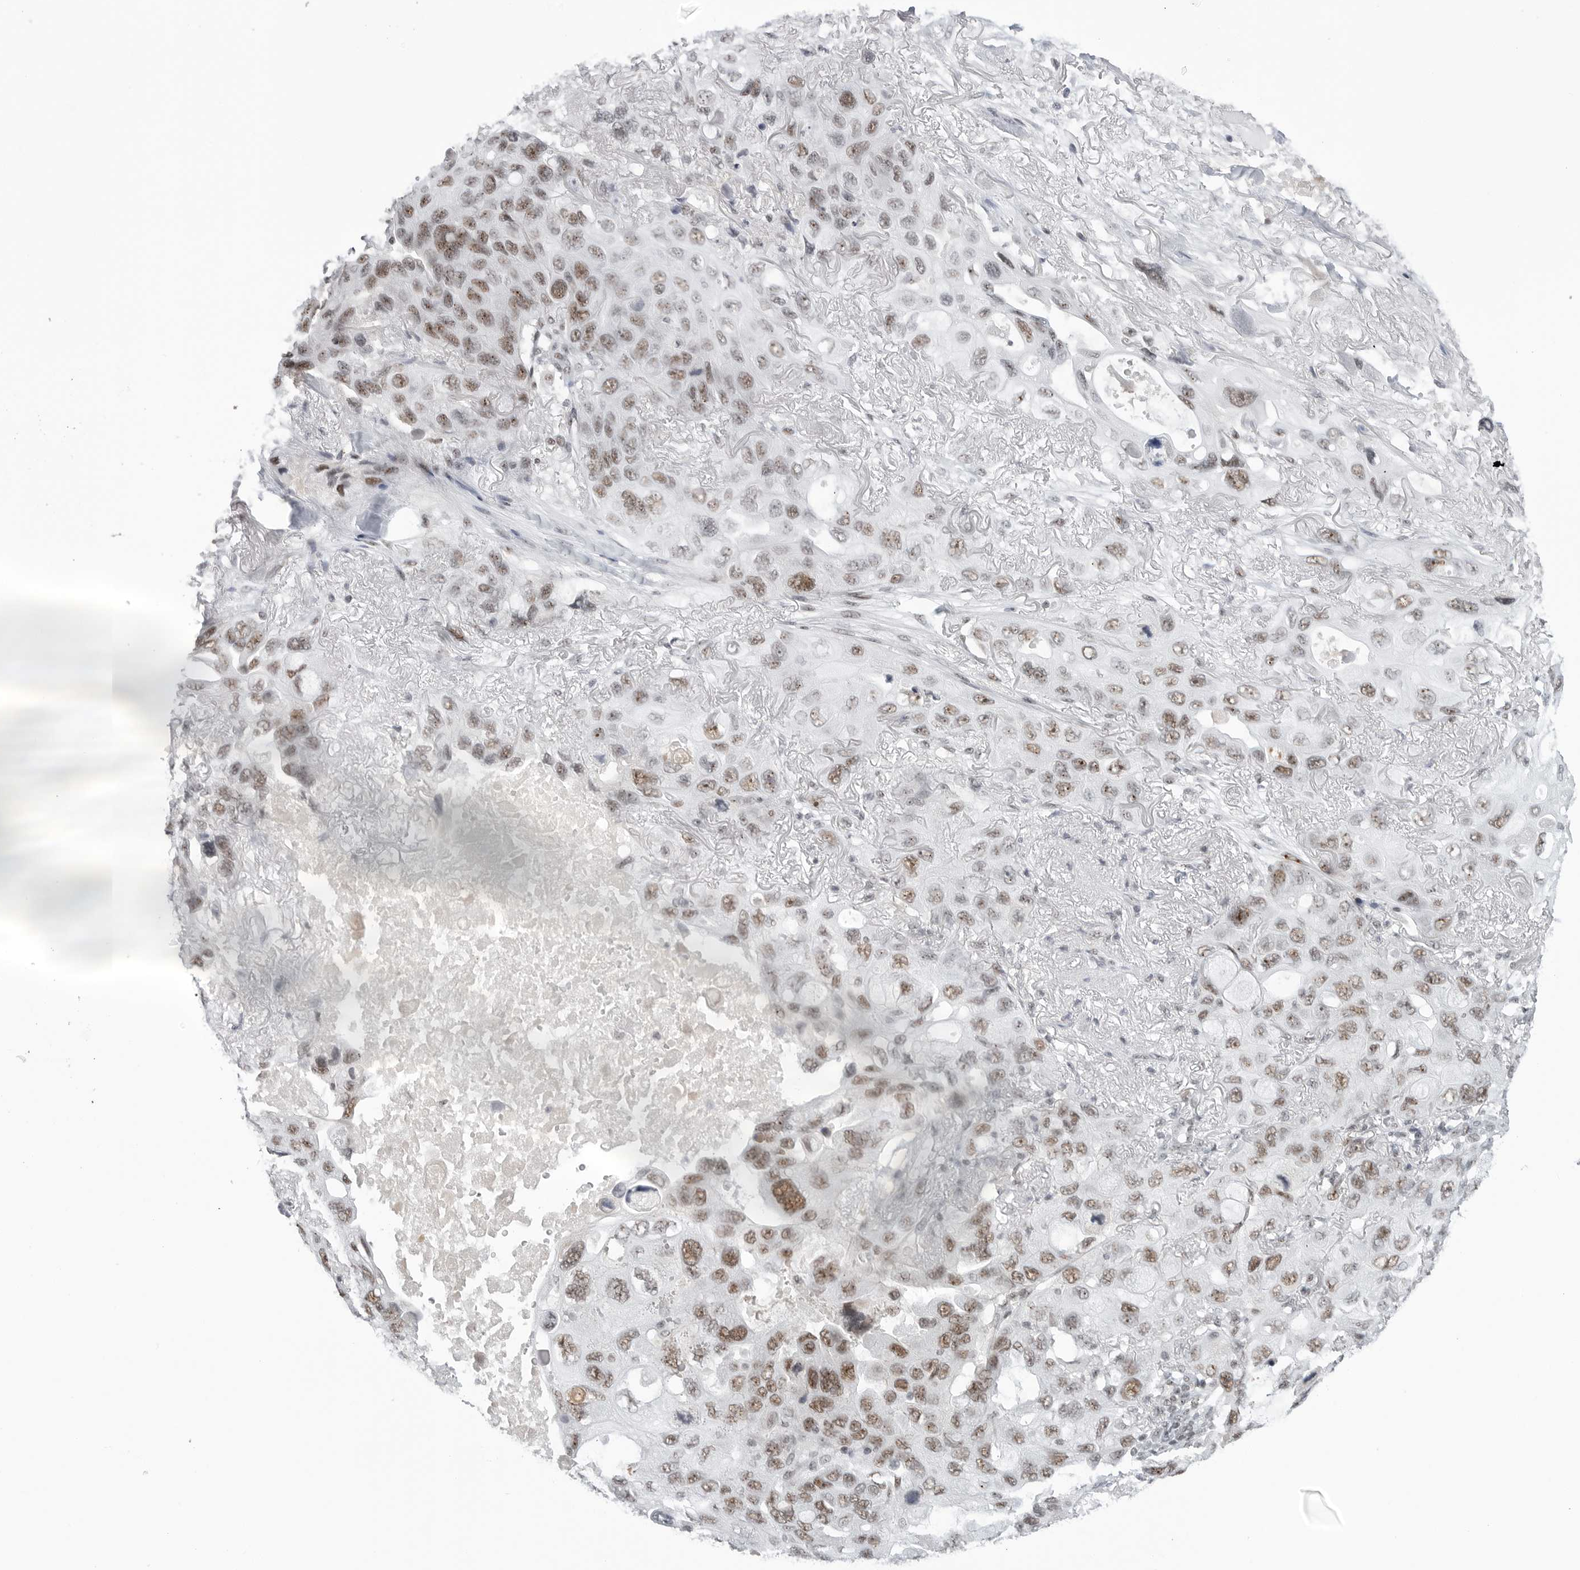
{"staining": {"intensity": "moderate", "quantity": ">75%", "location": "nuclear"}, "tissue": "lung cancer", "cell_type": "Tumor cells", "image_type": "cancer", "snomed": [{"axis": "morphology", "description": "Squamous cell carcinoma, NOS"}, {"axis": "topography", "description": "Lung"}], "caption": "Moderate nuclear staining is seen in about >75% of tumor cells in squamous cell carcinoma (lung).", "gene": "WRAP53", "patient": {"sex": "female", "age": 73}}